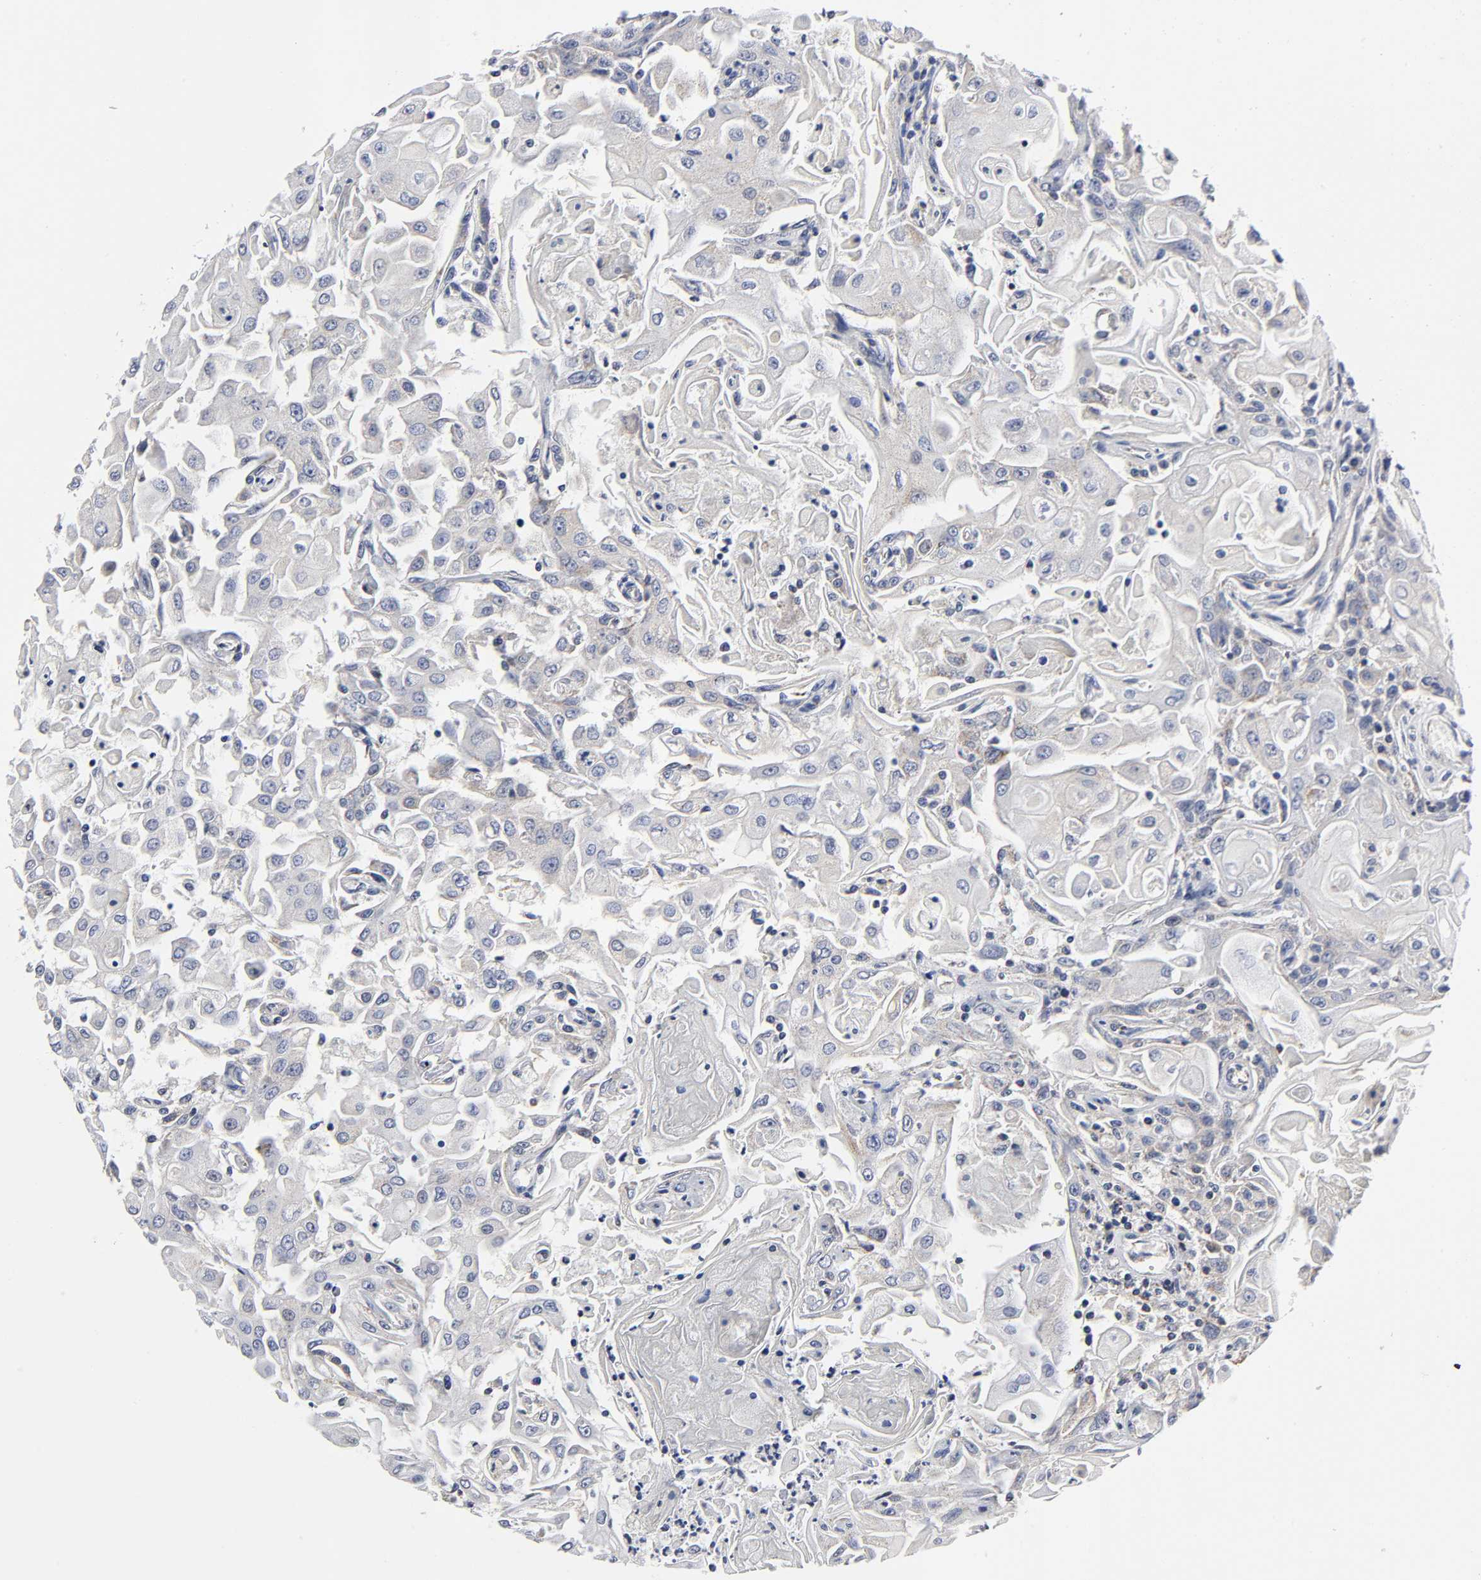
{"staining": {"intensity": "negative", "quantity": "none", "location": "none"}, "tissue": "head and neck cancer", "cell_type": "Tumor cells", "image_type": "cancer", "snomed": [{"axis": "morphology", "description": "Squamous cell carcinoma, NOS"}, {"axis": "topography", "description": "Oral tissue"}, {"axis": "topography", "description": "Head-Neck"}], "caption": "Histopathology image shows no significant protein positivity in tumor cells of head and neck cancer. Nuclei are stained in blue.", "gene": "AOPEP", "patient": {"sex": "female", "age": 76}}